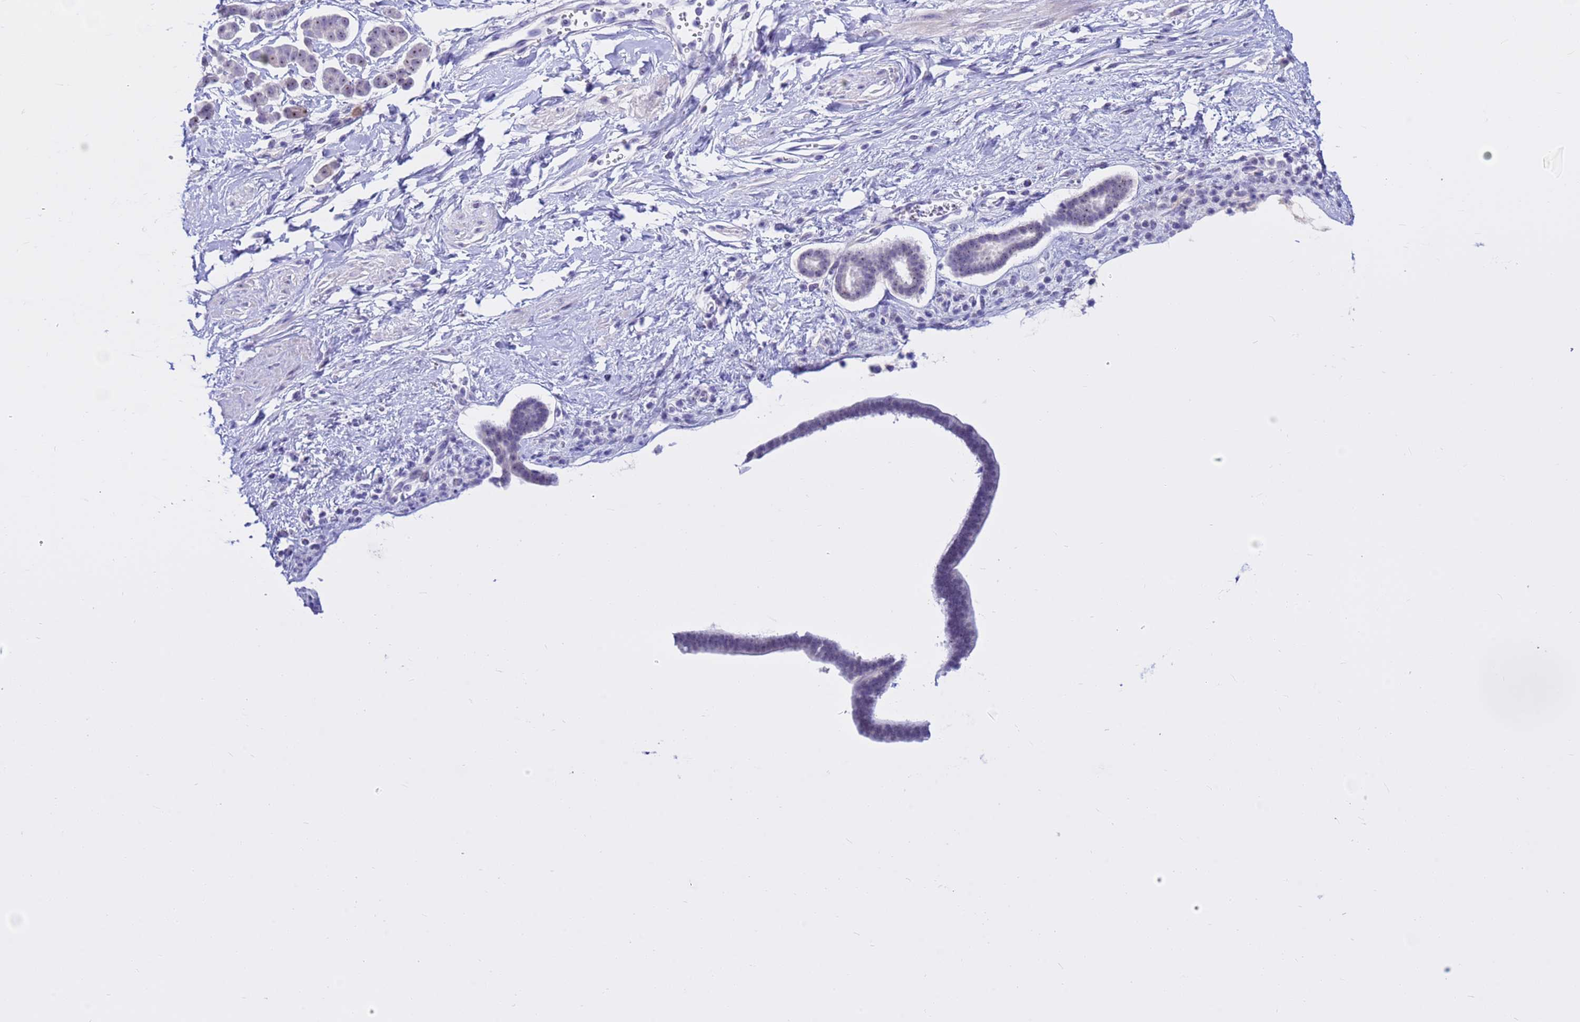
{"staining": {"intensity": "weak", "quantity": "25%-75%", "location": "nuclear"}, "tissue": "pancreatic cancer", "cell_type": "Tumor cells", "image_type": "cancer", "snomed": [{"axis": "morphology", "description": "Normal tissue, NOS"}, {"axis": "morphology", "description": "Adenocarcinoma, NOS"}, {"axis": "topography", "description": "Pancreas"}], "caption": "Weak nuclear protein staining is identified in approximately 25%-75% of tumor cells in pancreatic cancer (adenocarcinoma).", "gene": "DMRTC2", "patient": {"sex": "female", "age": 64}}